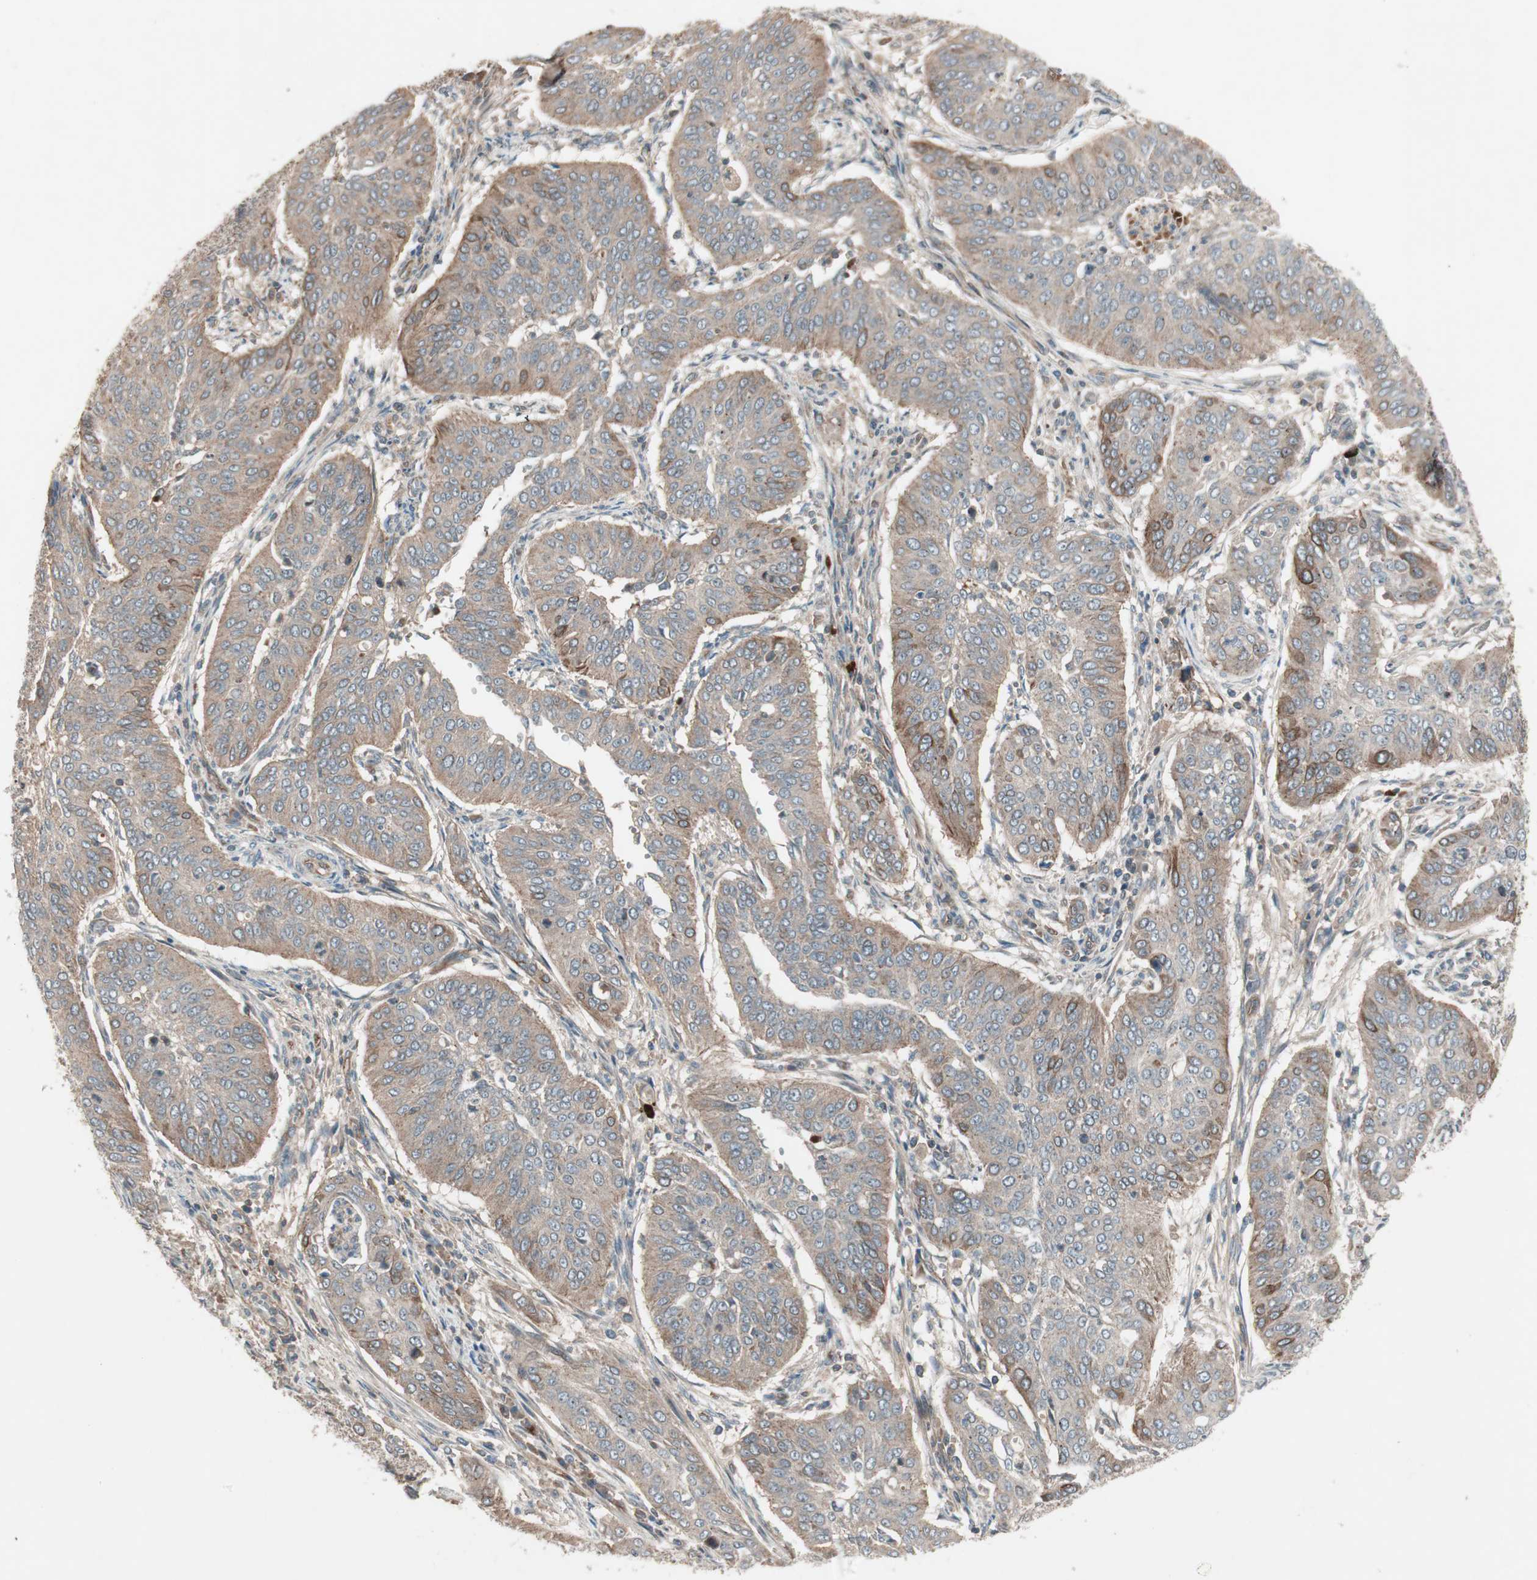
{"staining": {"intensity": "moderate", "quantity": ">75%", "location": "cytoplasmic/membranous"}, "tissue": "cervical cancer", "cell_type": "Tumor cells", "image_type": "cancer", "snomed": [{"axis": "morphology", "description": "Normal tissue, NOS"}, {"axis": "morphology", "description": "Squamous cell carcinoma, NOS"}, {"axis": "topography", "description": "Cervix"}], "caption": "Immunohistochemistry histopathology image of squamous cell carcinoma (cervical) stained for a protein (brown), which exhibits medium levels of moderate cytoplasmic/membranous expression in about >75% of tumor cells.", "gene": "TFPI", "patient": {"sex": "female", "age": 39}}